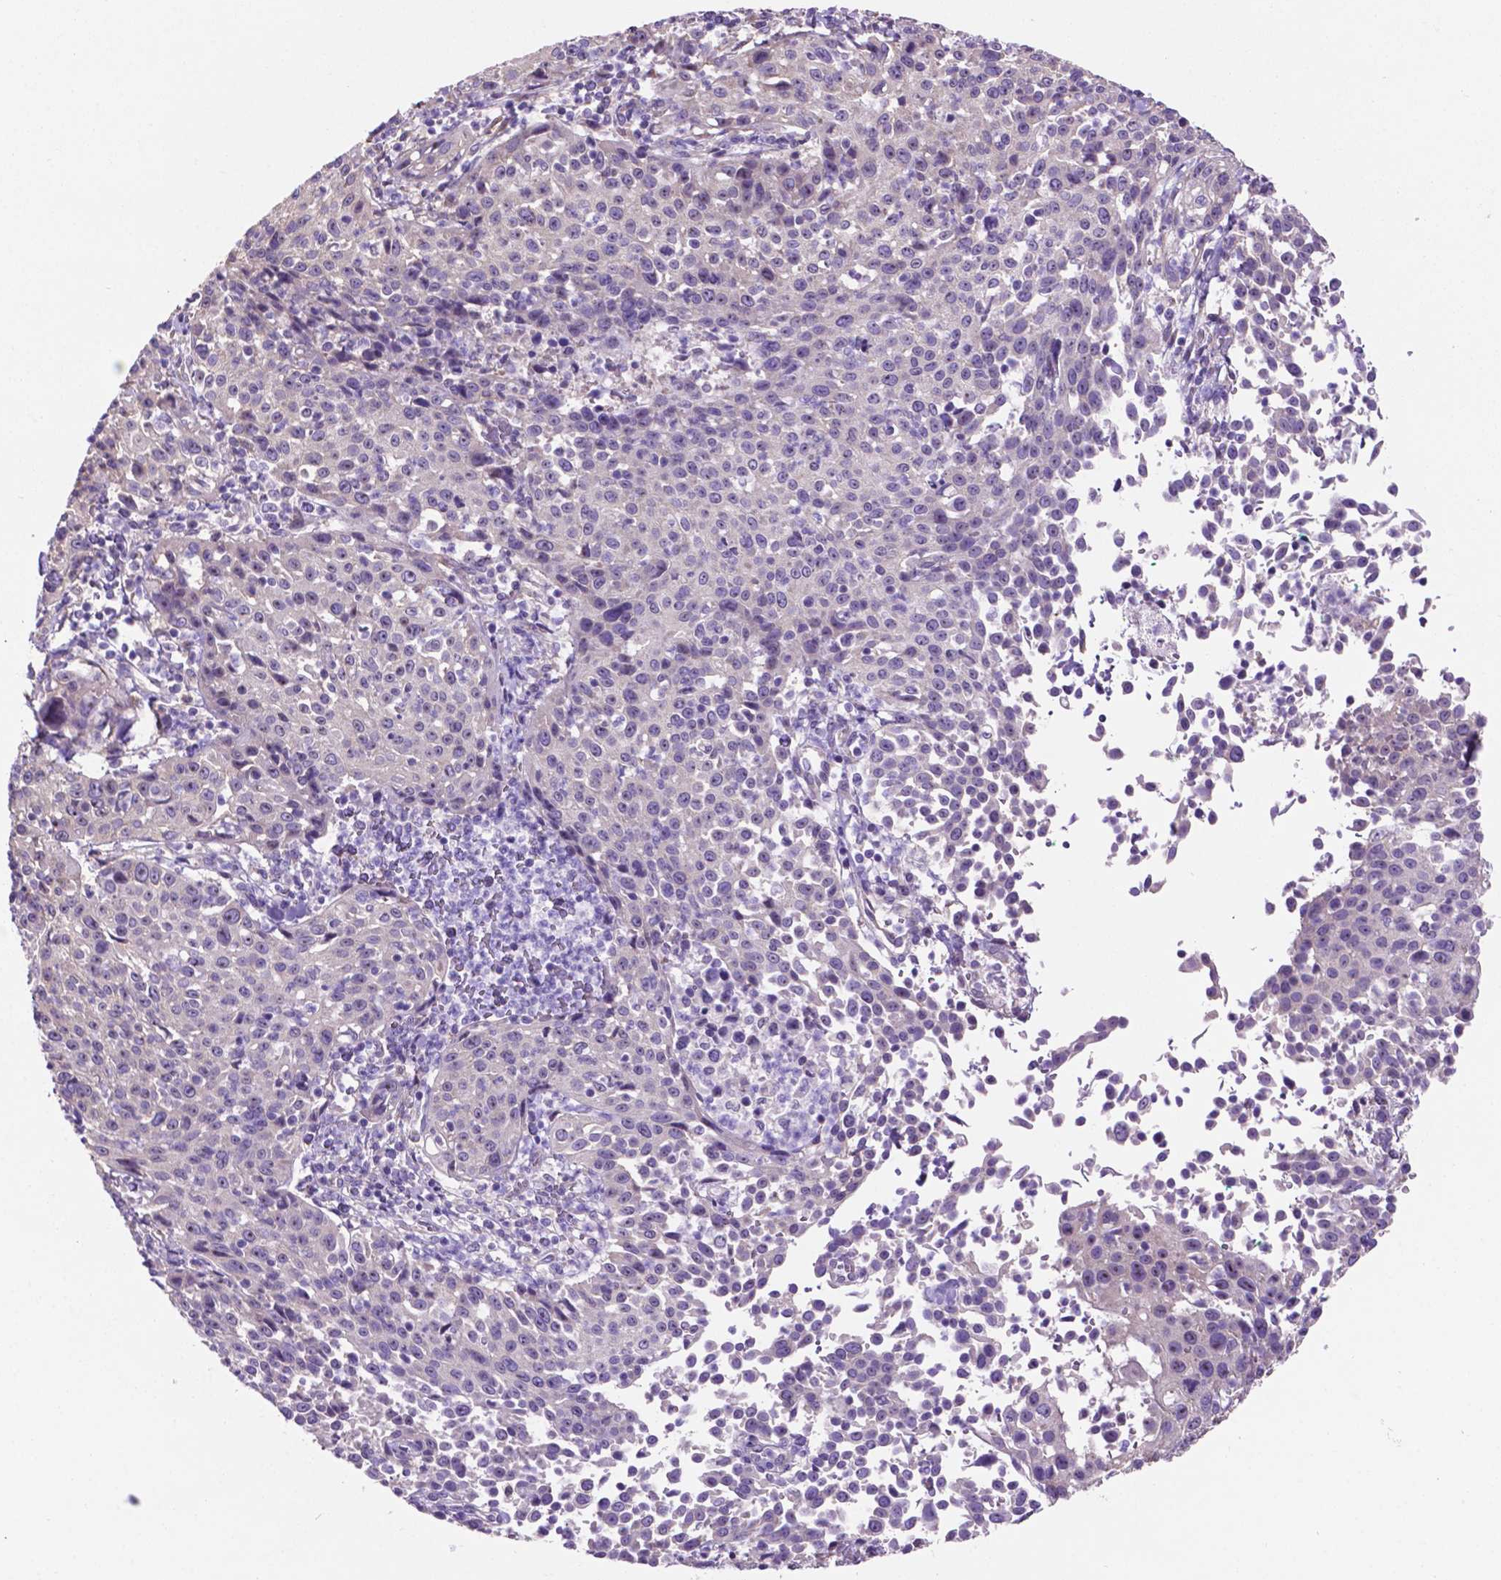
{"staining": {"intensity": "negative", "quantity": "none", "location": "none"}, "tissue": "cervical cancer", "cell_type": "Tumor cells", "image_type": "cancer", "snomed": [{"axis": "morphology", "description": "Squamous cell carcinoma, NOS"}, {"axis": "topography", "description": "Cervix"}], "caption": "High power microscopy micrograph of an immunohistochemistry image of cervical squamous cell carcinoma, revealing no significant expression in tumor cells.", "gene": "SPDYA", "patient": {"sex": "female", "age": 26}}